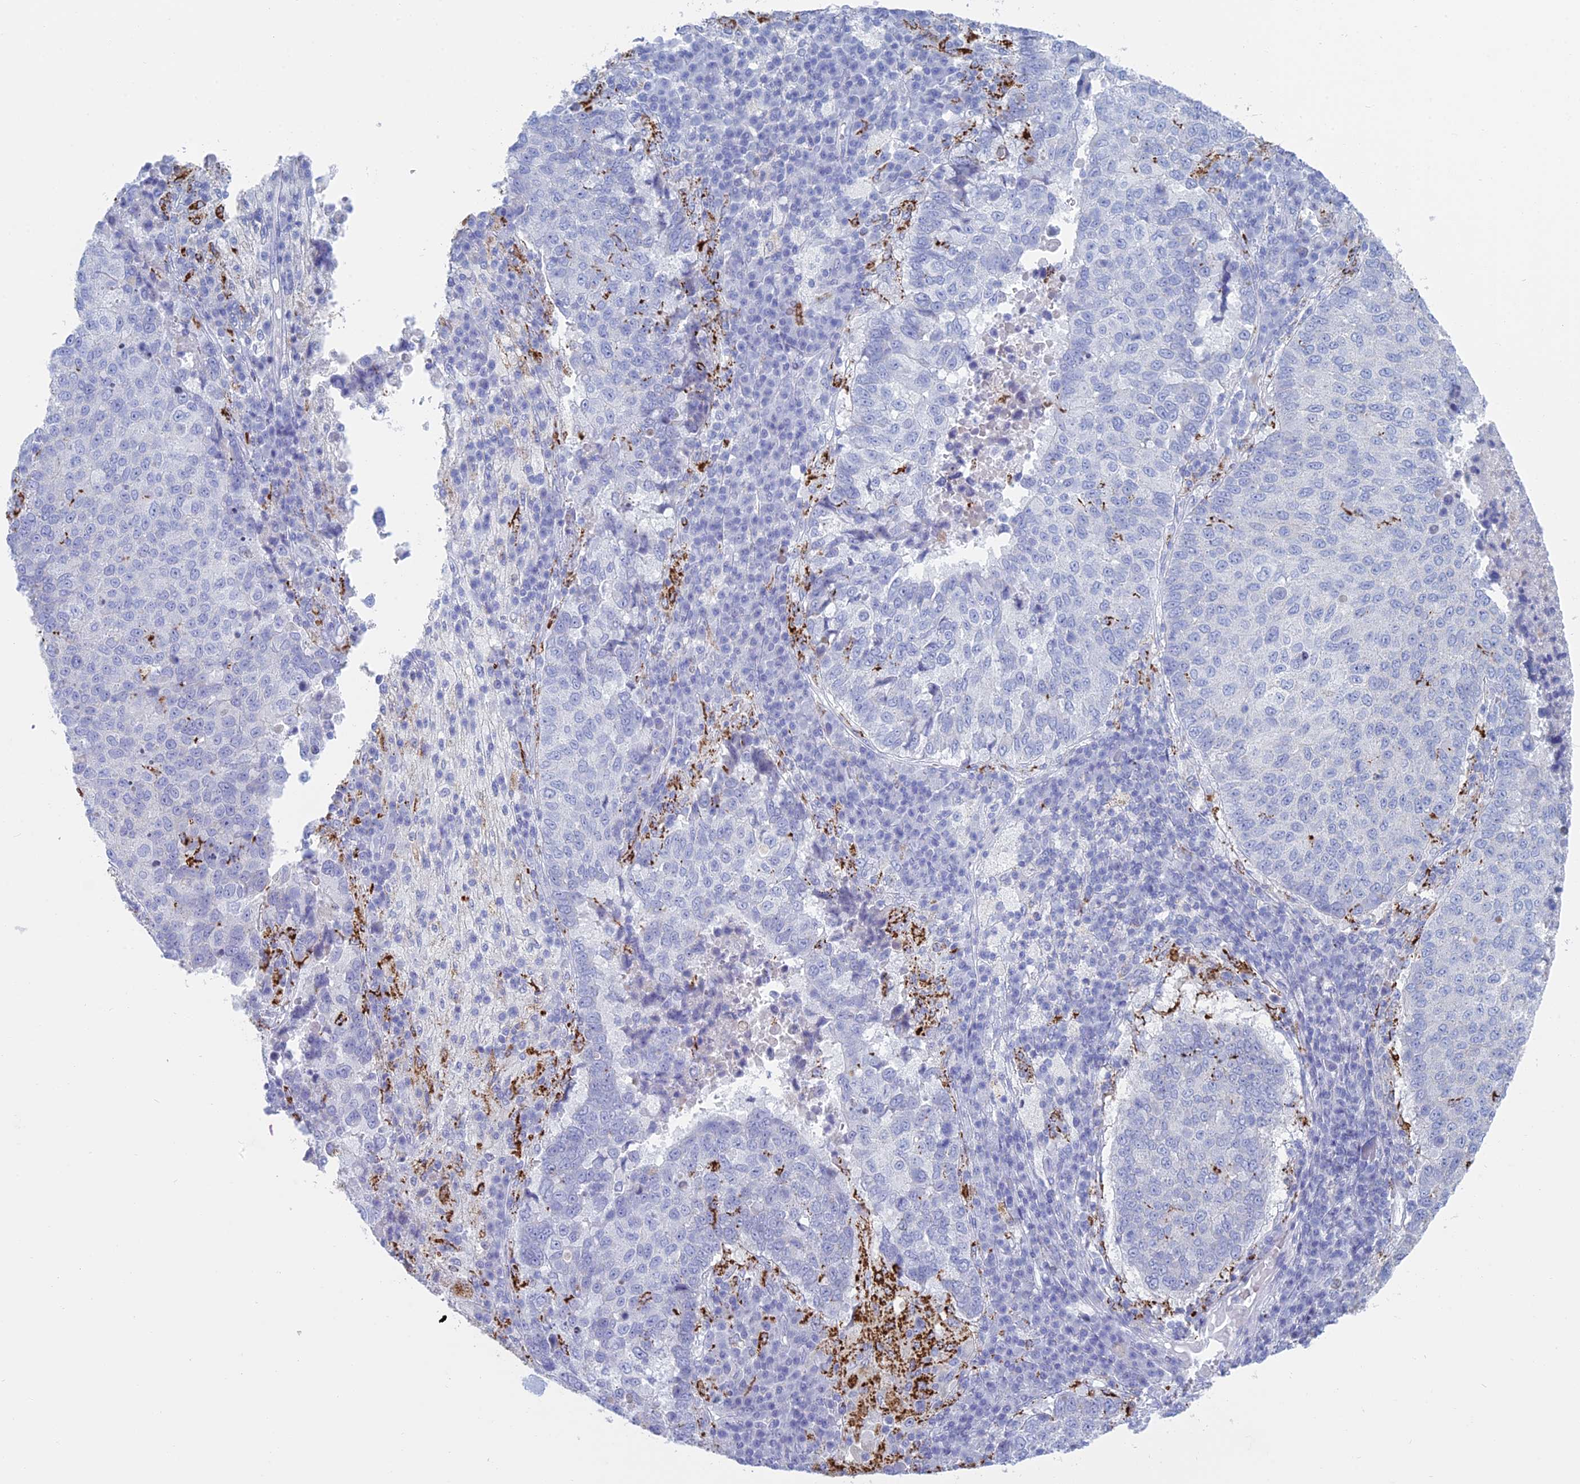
{"staining": {"intensity": "negative", "quantity": "none", "location": "none"}, "tissue": "lung cancer", "cell_type": "Tumor cells", "image_type": "cancer", "snomed": [{"axis": "morphology", "description": "Squamous cell carcinoma, NOS"}, {"axis": "topography", "description": "Lung"}], "caption": "High magnification brightfield microscopy of lung cancer stained with DAB (brown) and counterstained with hematoxylin (blue): tumor cells show no significant positivity. (DAB immunohistochemistry (IHC), high magnification).", "gene": "ALMS1", "patient": {"sex": "male", "age": 73}}